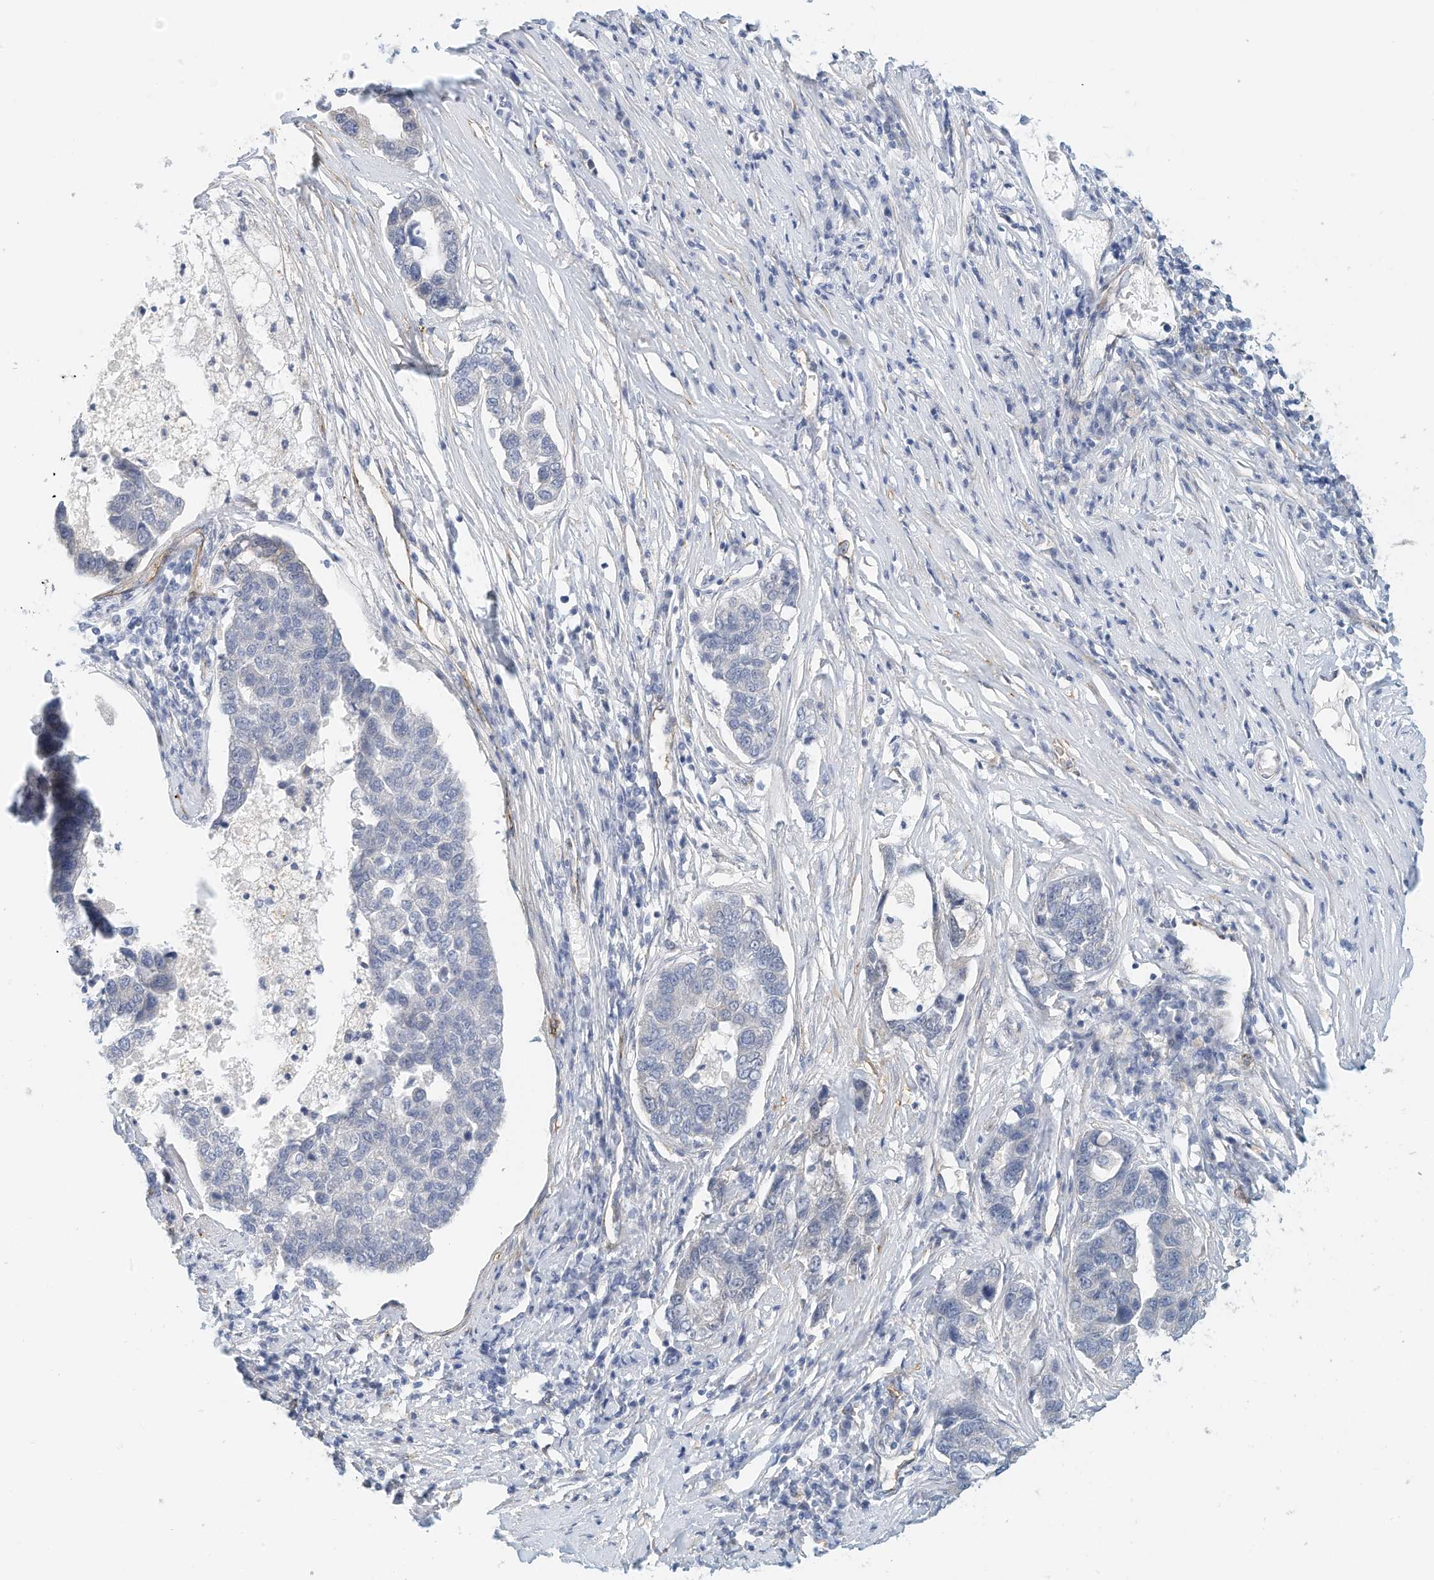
{"staining": {"intensity": "negative", "quantity": "none", "location": "none"}, "tissue": "pancreatic cancer", "cell_type": "Tumor cells", "image_type": "cancer", "snomed": [{"axis": "morphology", "description": "Adenocarcinoma, NOS"}, {"axis": "topography", "description": "Pancreas"}], "caption": "The IHC photomicrograph has no significant expression in tumor cells of pancreatic cancer (adenocarcinoma) tissue.", "gene": "ARHGAP28", "patient": {"sex": "female", "age": 61}}